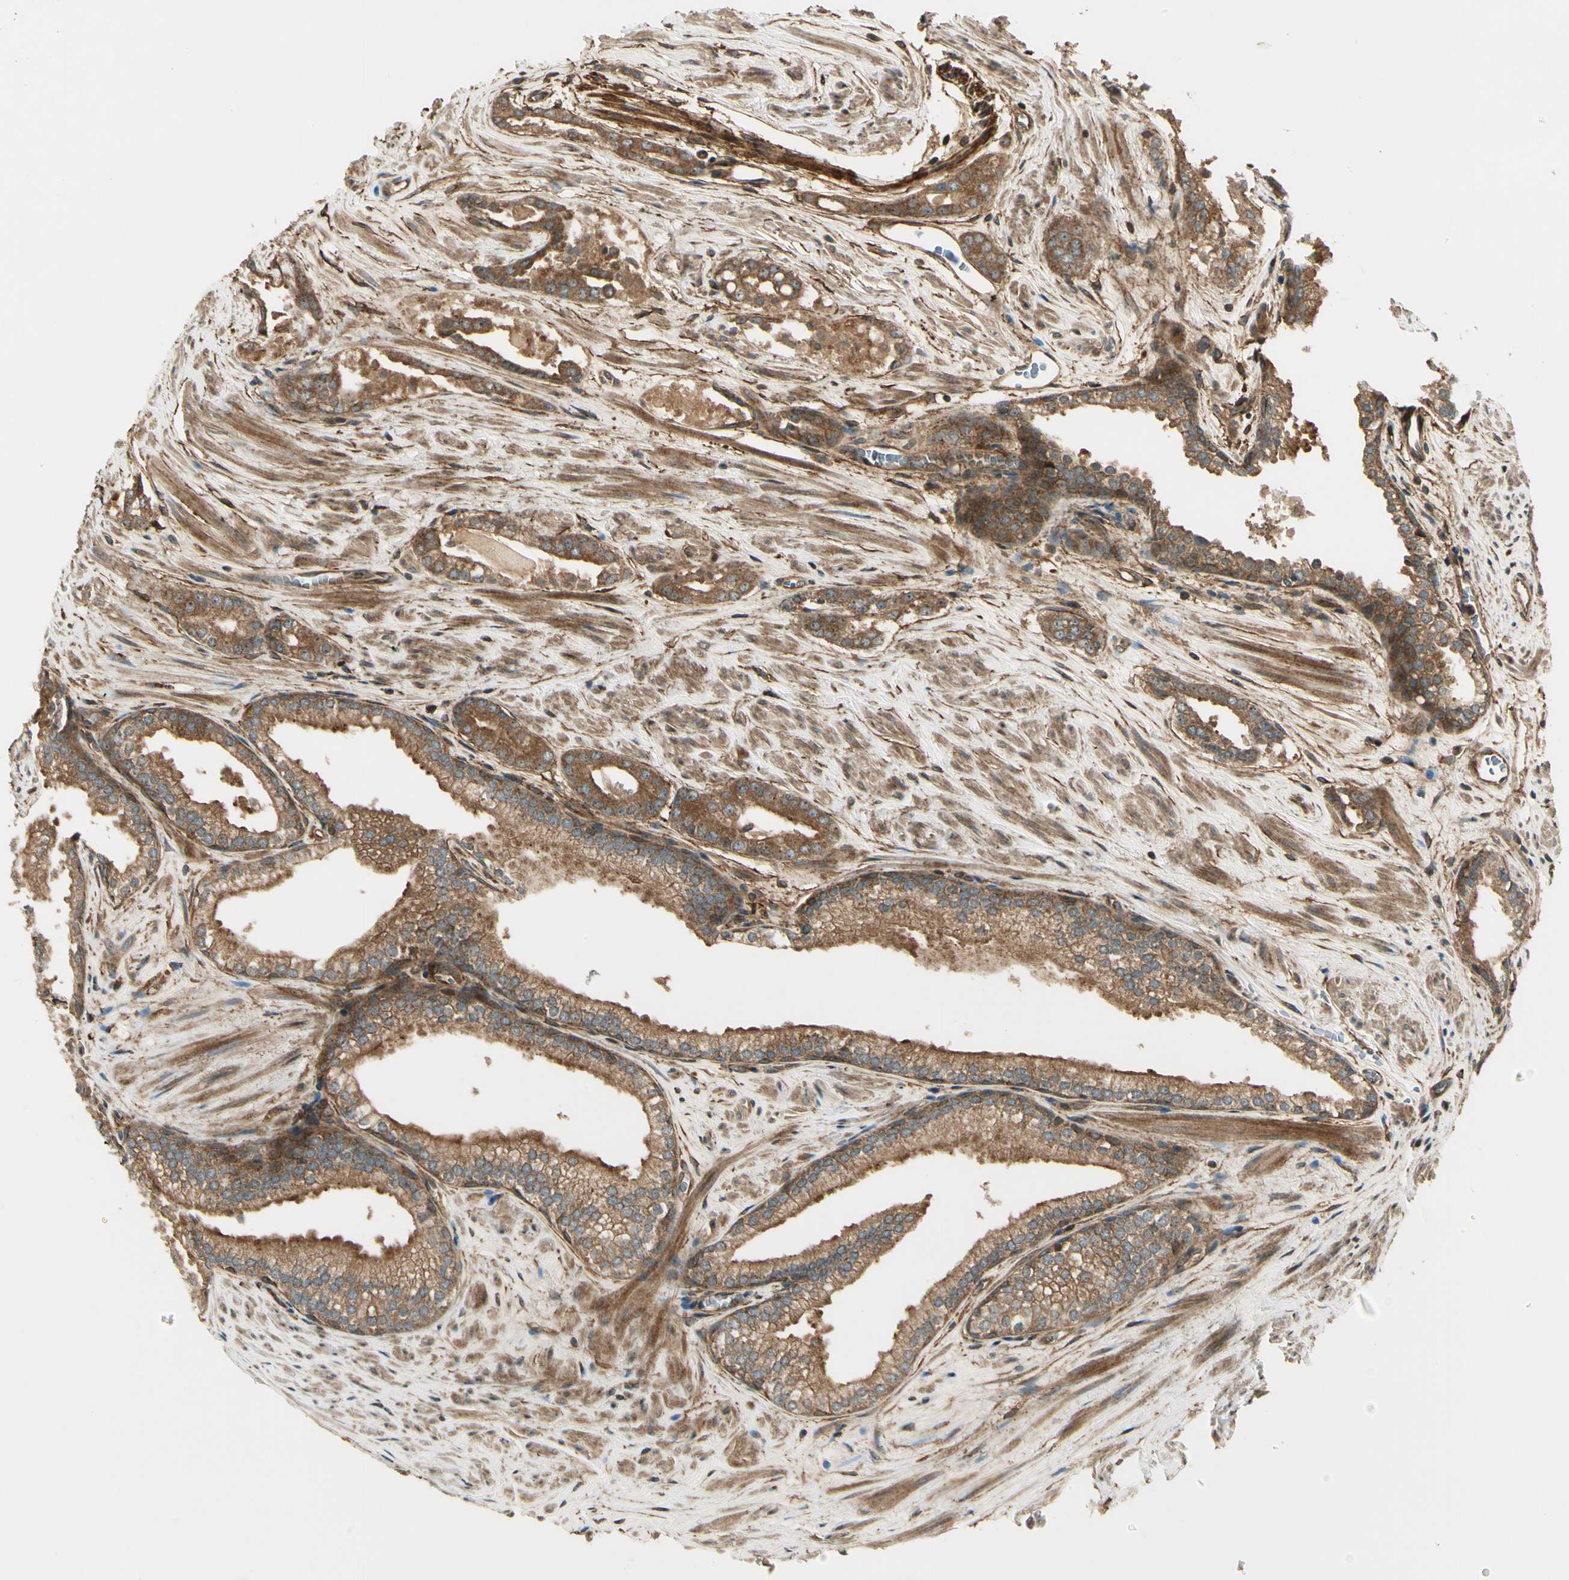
{"staining": {"intensity": "strong", "quantity": ">75%", "location": "cytoplasmic/membranous"}, "tissue": "prostate cancer", "cell_type": "Tumor cells", "image_type": "cancer", "snomed": [{"axis": "morphology", "description": "Adenocarcinoma, Low grade"}, {"axis": "topography", "description": "Prostate"}], "caption": "Prostate adenocarcinoma (low-grade) was stained to show a protein in brown. There is high levels of strong cytoplasmic/membranous staining in approximately >75% of tumor cells.", "gene": "FKBP15", "patient": {"sex": "male", "age": 60}}